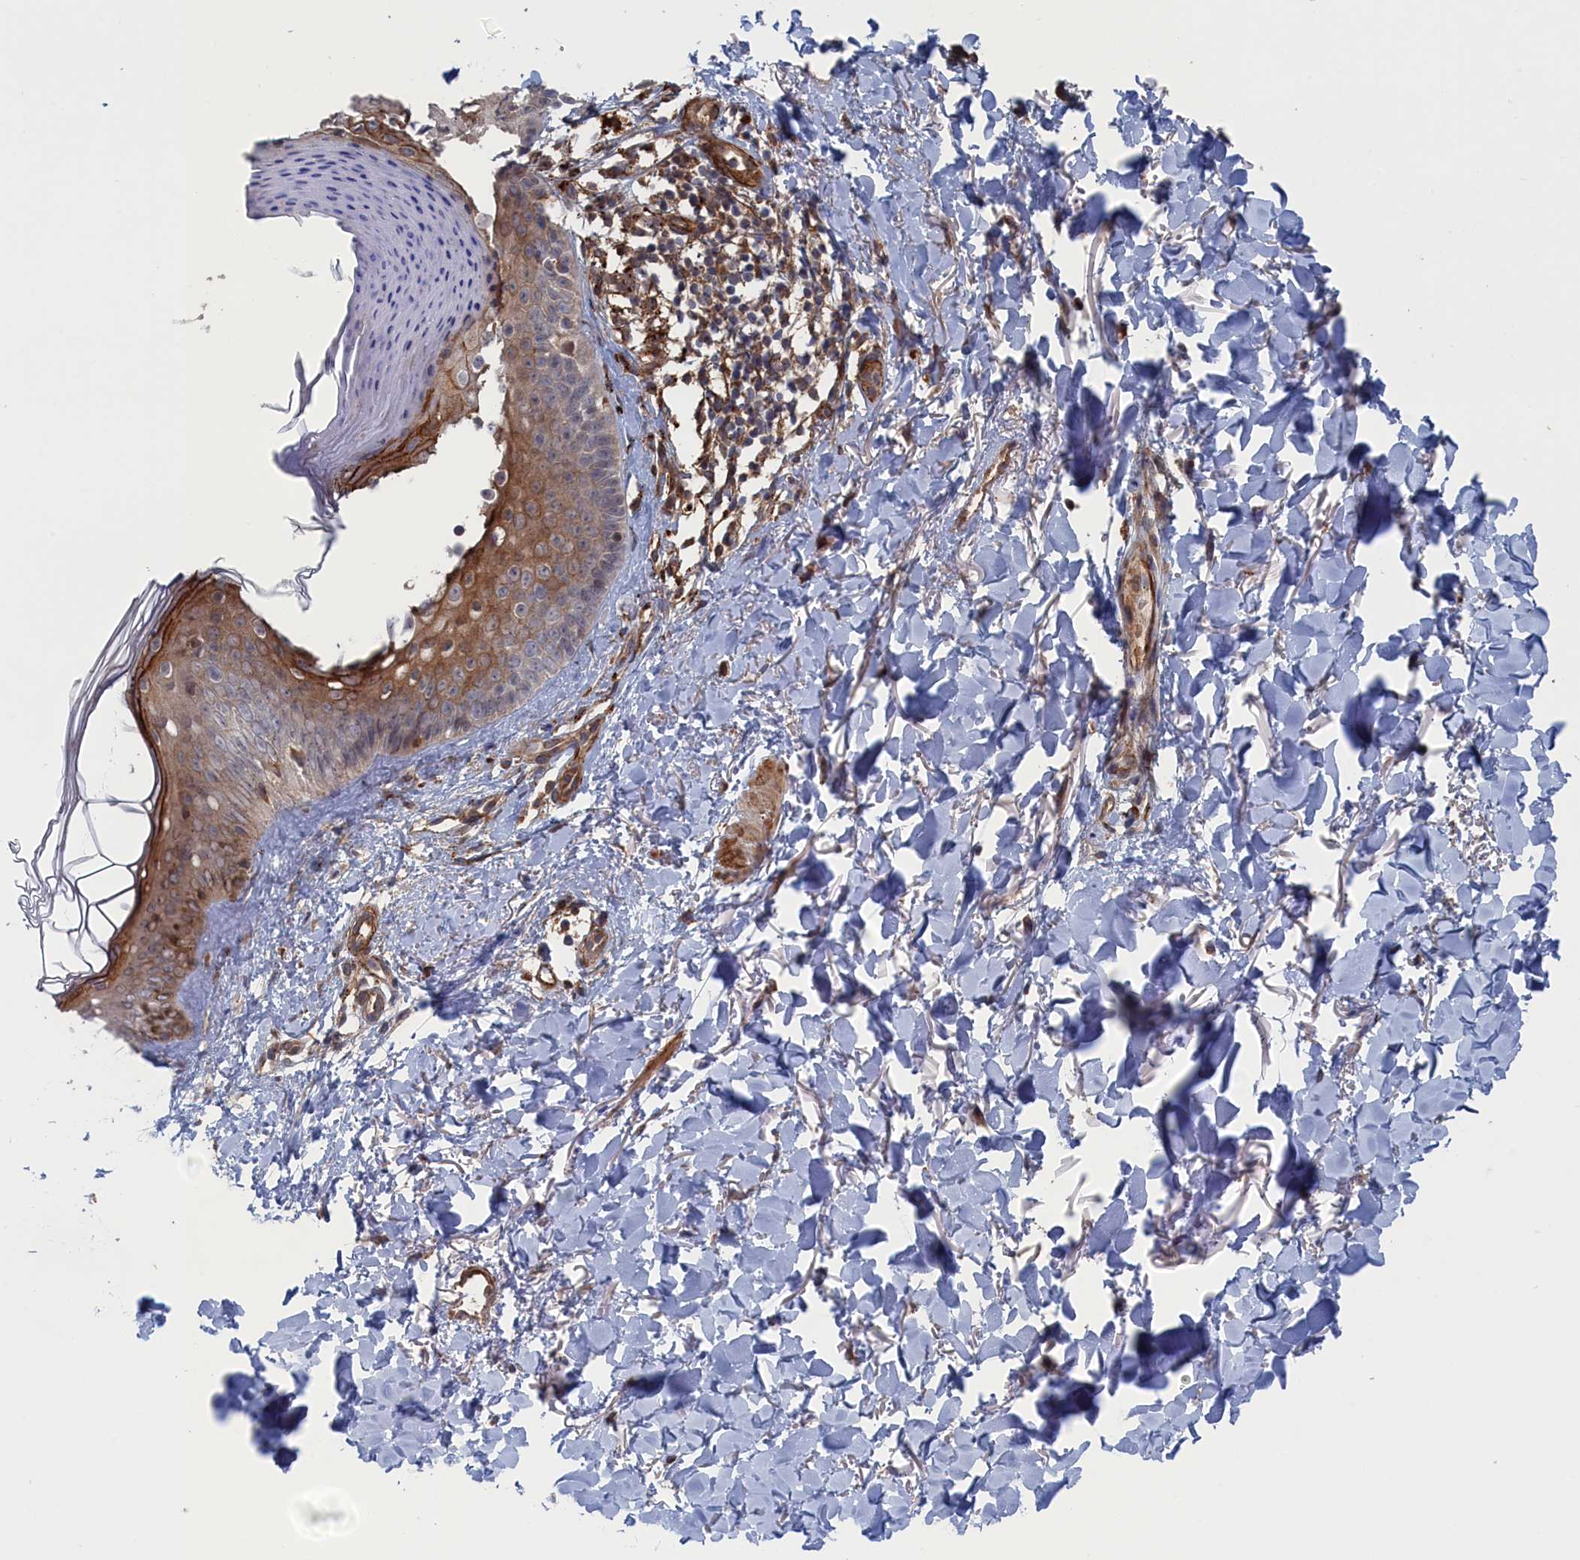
{"staining": {"intensity": "weak", "quantity": "25%-75%", "location": "cytoplasmic/membranous"}, "tissue": "skin", "cell_type": "Fibroblasts", "image_type": "normal", "snomed": [{"axis": "morphology", "description": "Normal tissue, NOS"}, {"axis": "topography", "description": "Skin"}], "caption": "Weak cytoplasmic/membranous staining for a protein is seen in approximately 25%-75% of fibroblasts of normal skin using immunohistochemistry.", "gene": "FILIP1L", "patient": {"sex": "female", "age": 58}}